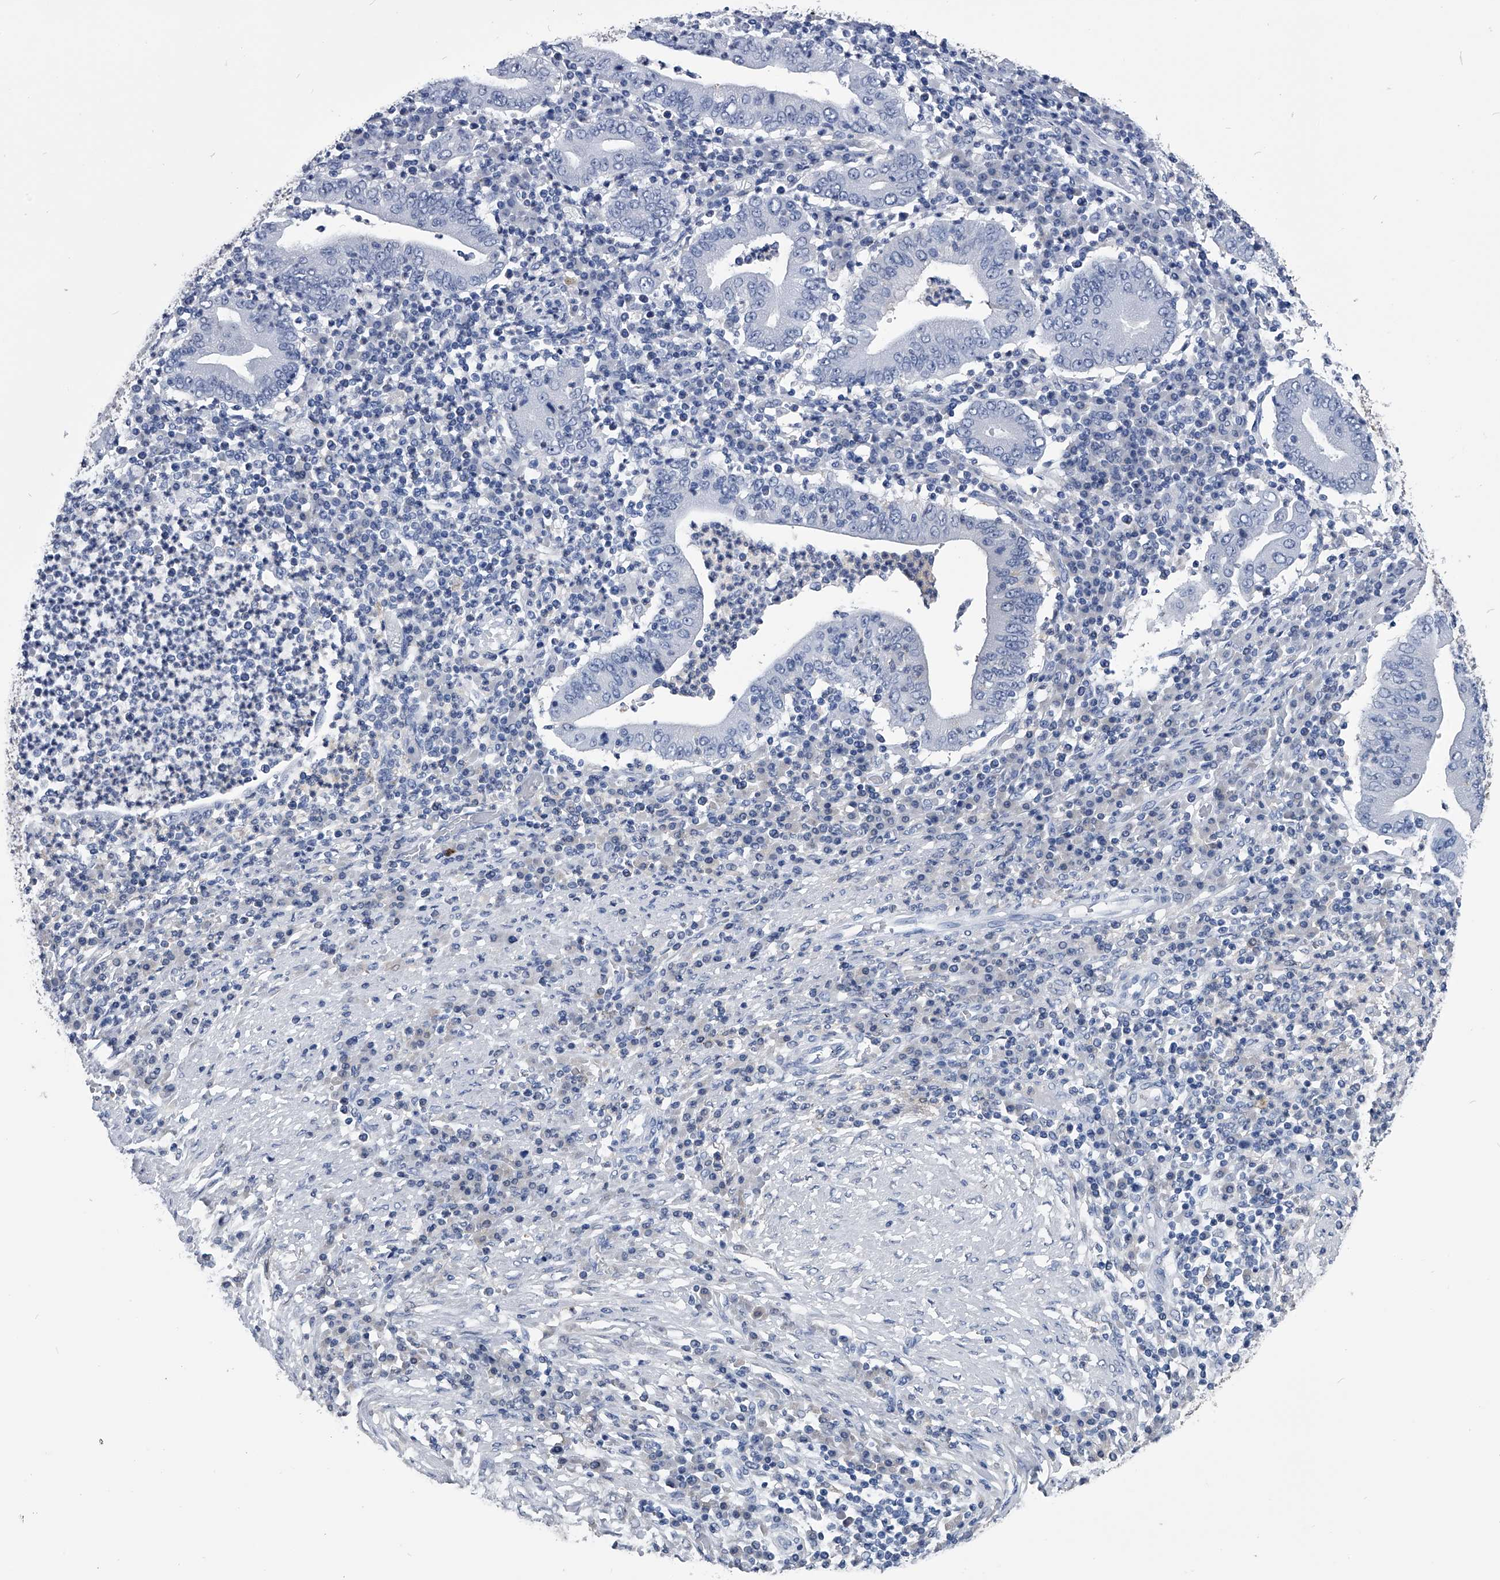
{"staining": {"intensity": "negative", "quantity": "none", "location": "none"}, "tissue": "stomach cancer", "cell_type": "Tumor cells", "image_type": "cancer", "snomed": [{"axis": "morphology", "description": "Normal tissue, NOS"}, {"axis": "morphology", "description": "Adenocarcinoma, NOS"}, {"axis": "topography", "description": "Esophagus"}, {"axis": "topography", "description": "Stomach, upper"}, {"axis": "topography", "description": "Peripheral nerve tissue"}], "caption": "Stomach cancer (adenocarcinoma) stained for a protein using immunohistochemistry reveals no staining tumor cells.", "gene": "PDXK", "patient": {"sex": "male", "age": 62}}